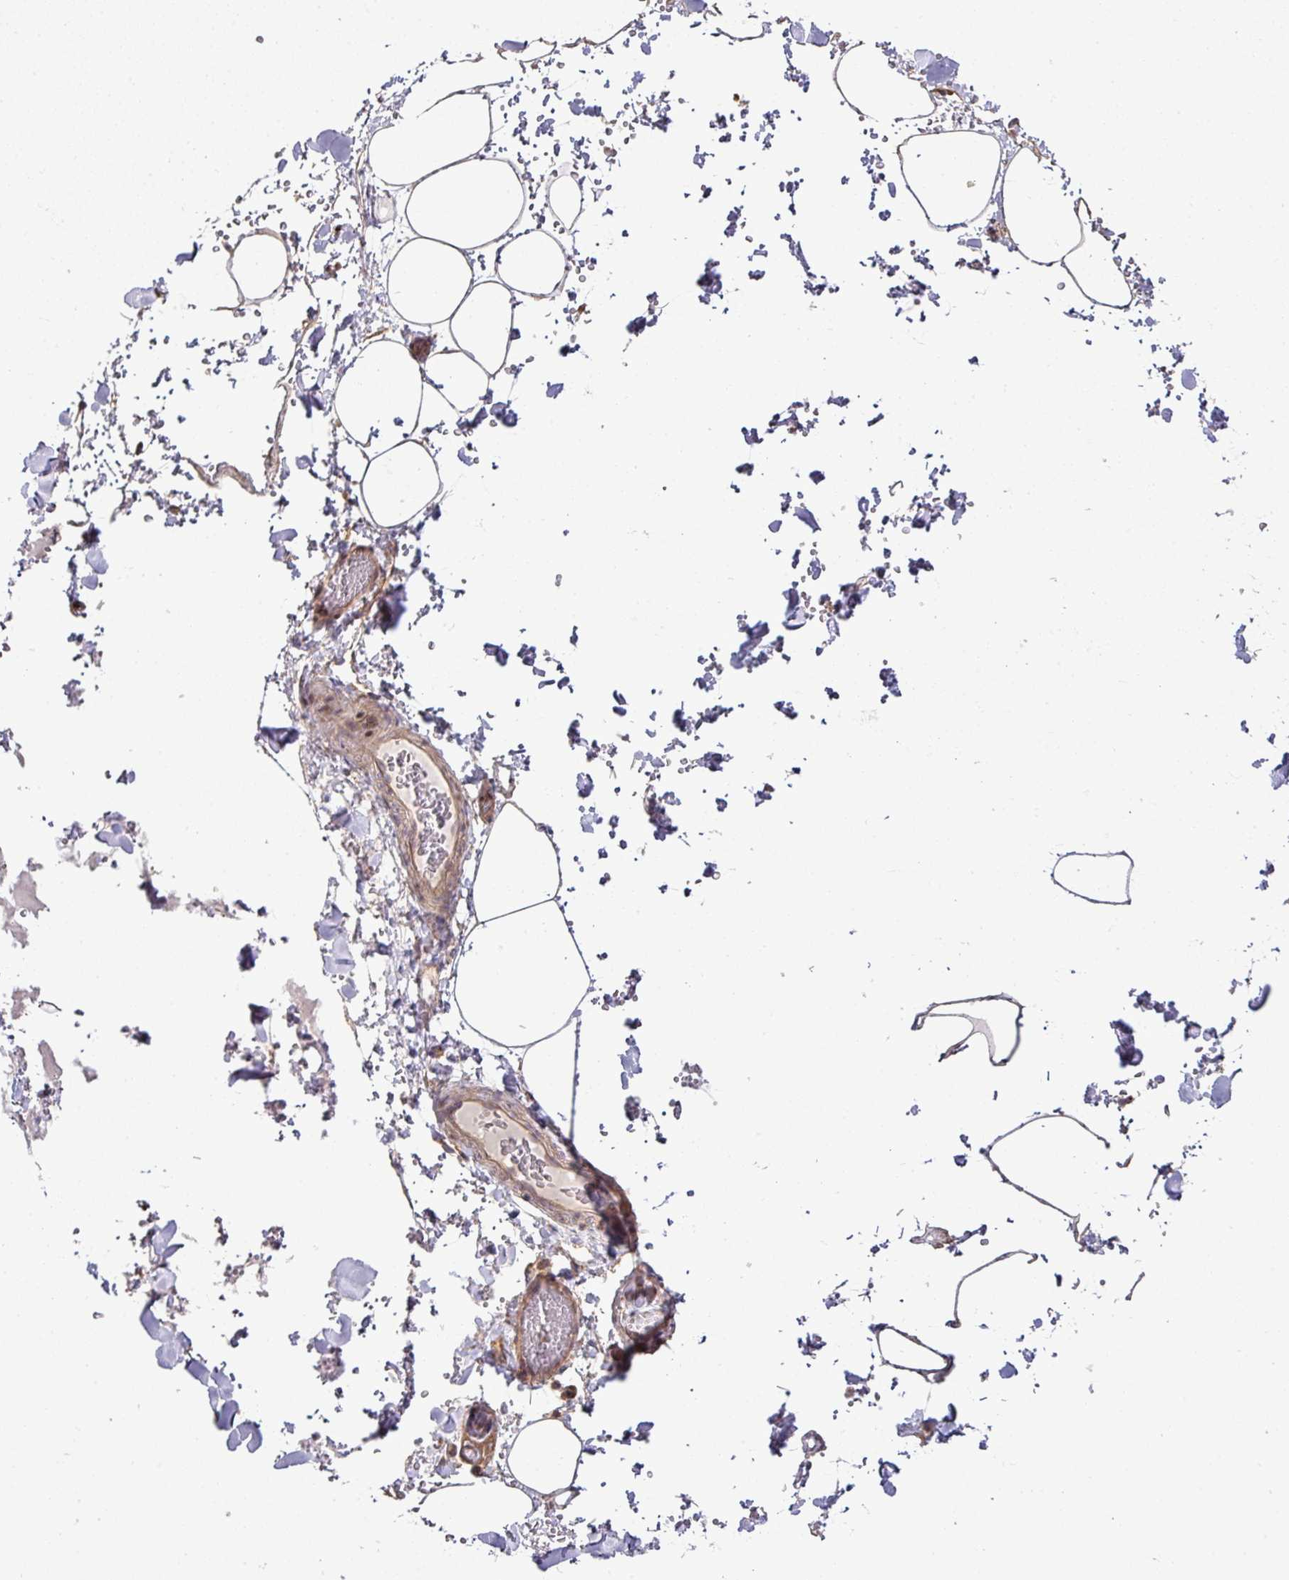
{"staining": {"intensity": "negative", "quantity": "none", "location": "none"}, "tissue": "adipose tissue", "cell_type": "Adipocytes", "image_type": "normal", "snomed": [{"axis": "morphology", "description": "Normal tissue, NOS"}, {"axis": "topography", "description": "Rectum"}, {"axis": "topography", "description": "Peripheral nerve tissue"}], "caption": "This is an immunohistochemistry histopathology image of normal adipose tissue. There is no positivity in adipocytes.", "gene": "TIMMDC1", "patient": {"sex": "female", "age": 69}}